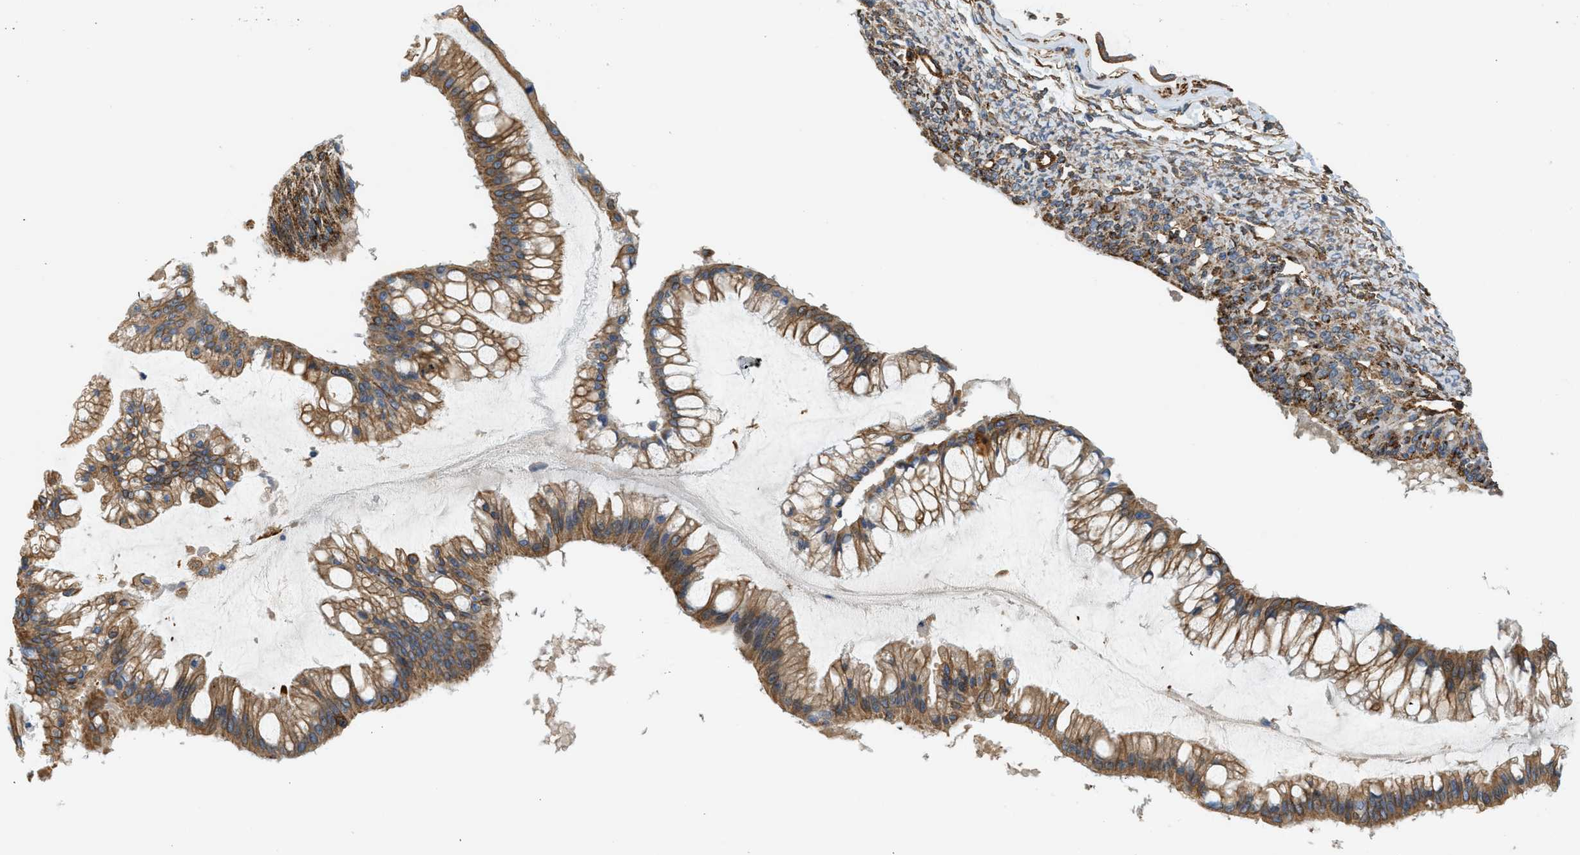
{"staining": {"intensity": "moderate", "quantity": ">75%", "location": "cytoplasmic/membranous"}, "tissue": "ovarian cancer", "cell_type": "Tumor cells", "image_type": "cancer", "snomed": [{"axis": "morphology", "description": "Cystadenocarcinoma, mucinous, NOS"}, {"axis": "topography", "description": "Ovary"}], "caption": "Immunohistochemistry (IHC) (DAB) staining of ovarian cancer shows moderate cytoplasmic/membranous protein staining in about >75% of tumor cells.", "gene": "HIP1", "patient": {"sex": "female", "age": 73}}